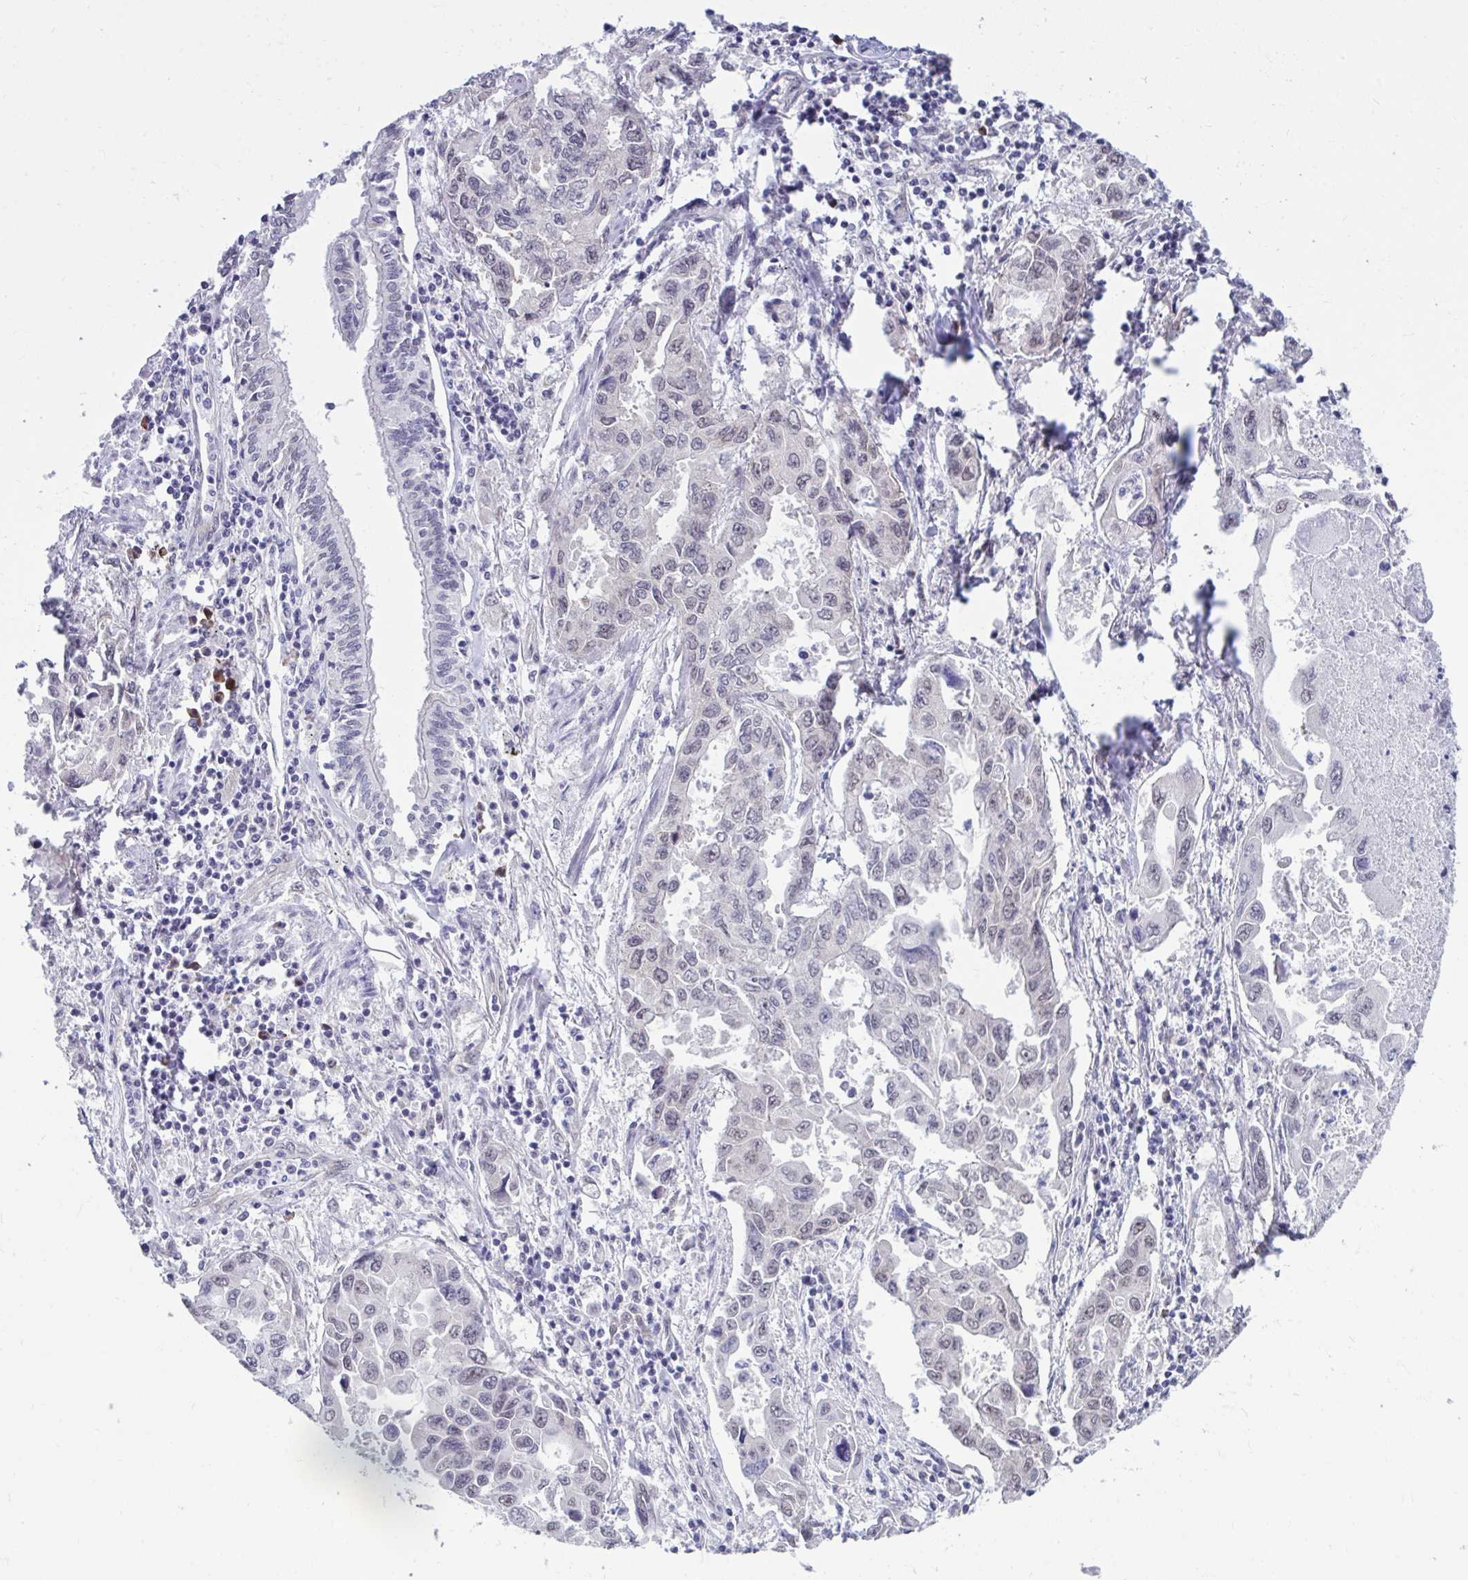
{"staining": {"intensity": "negative", "quantity": "none", "location": "none"}, "tissue": "lung cancer", "cell_type": "Tumor cells", "image_type": "cancer", "snomed": [{"axis": "morphology", "description": "Adenocarcinoma, NOS"}, {"axis": "topography", "description": "Lung"}], "caption": "Adenocarcinoma (lung) was stained to show a protein in brown. There is no significant positivity in tumor cells.", "gene": "SELENON", "patient": {"sex": "male", "age": 64}}